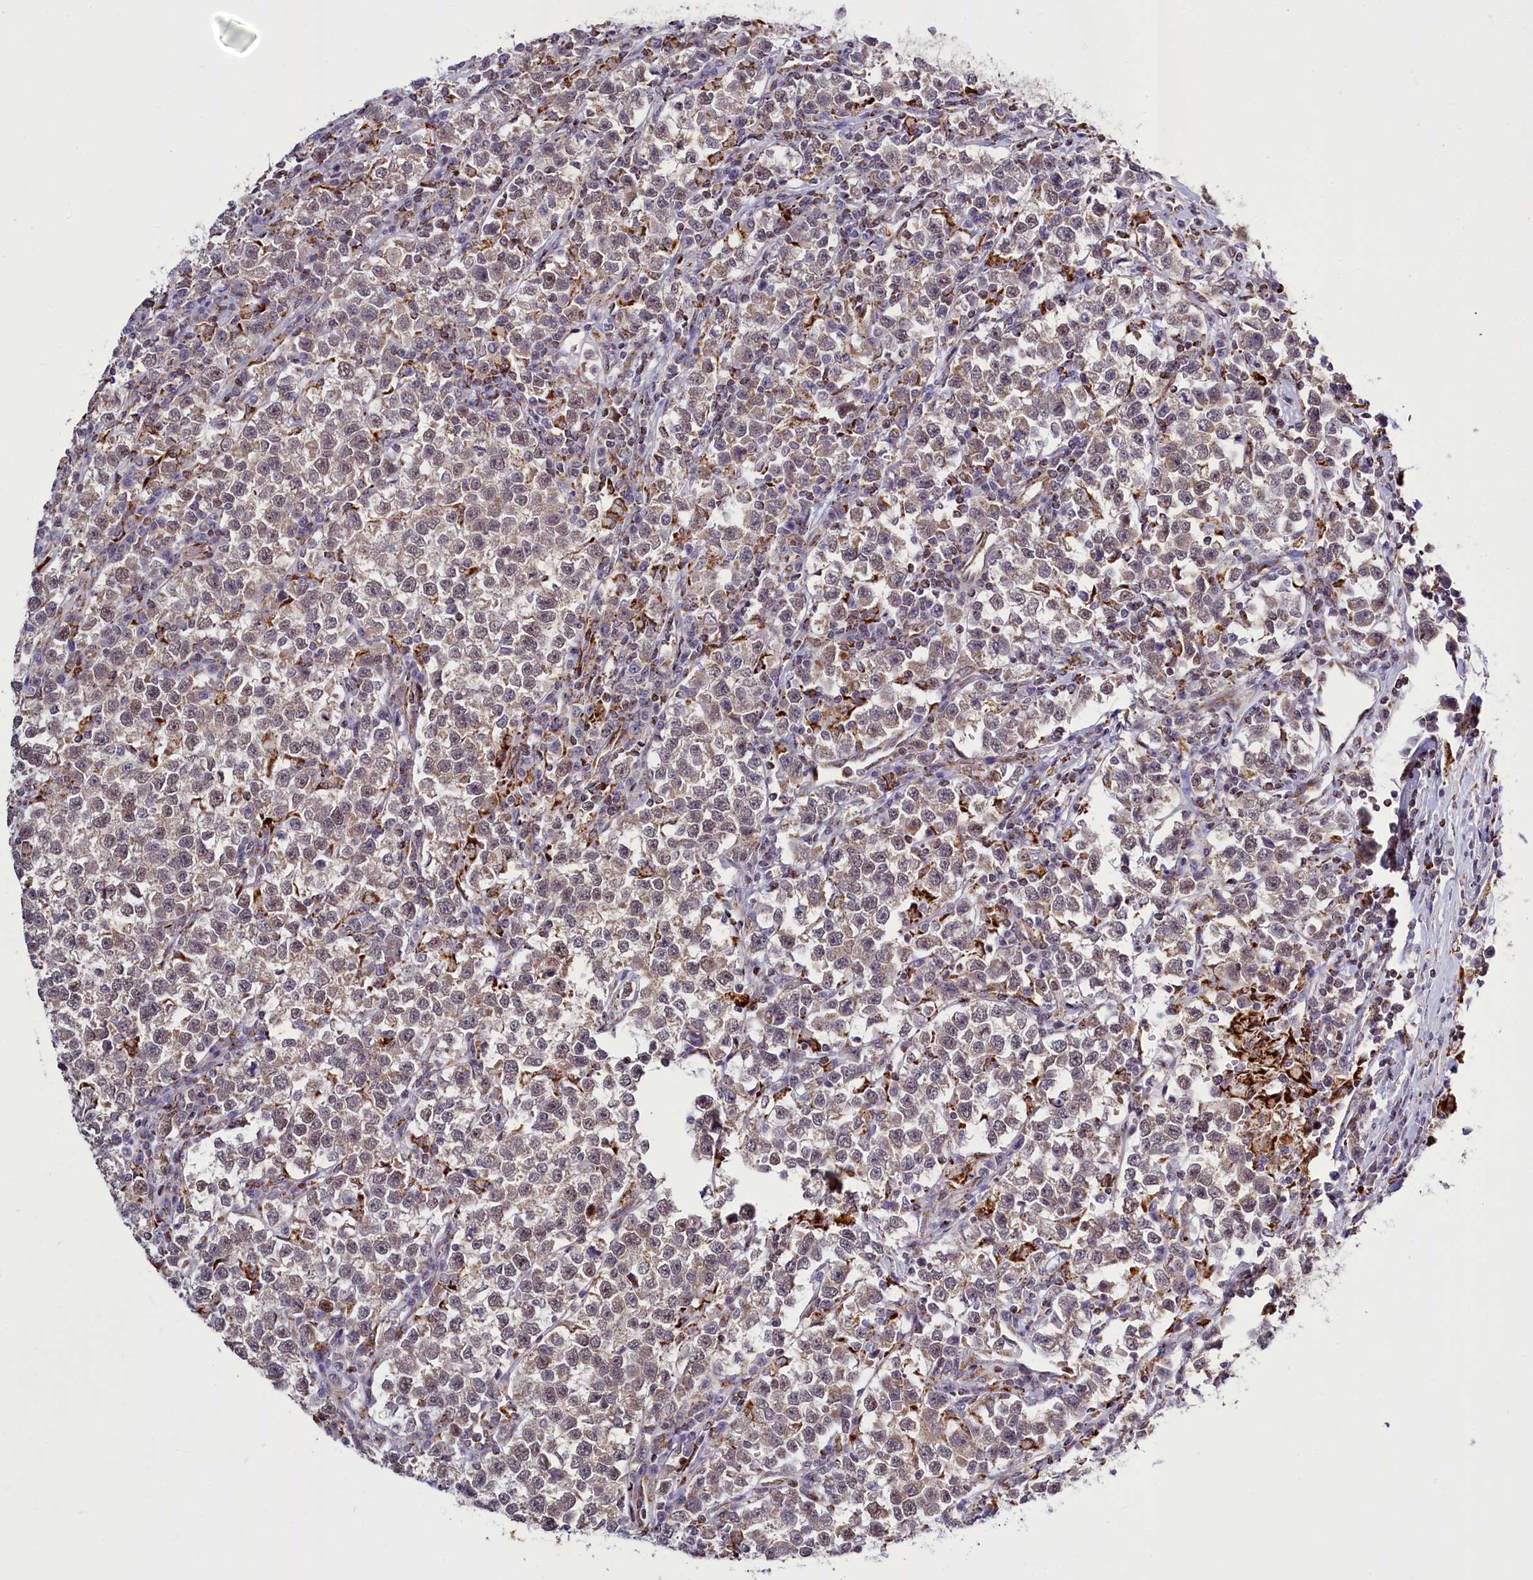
{"staining": {"intensity": "weak", "quantity": ">75%", "location": "cytoplasmic/membranous"}, "tissue": "testis cancer", "cell_type": "Tumor cells", "image_type": "cancer", "snomed": [{"axis": "morphology", "description": "Normal tissue, NOS"}, {"axis": "morphology", "description": "Seminoma, NOS"}, {"axis": "topography", "description": "Testis"}], "caption": "Human seminoma (testis) stained with a brown dye shows weak cytoplasmic/membranous positive staining in approximately >75% of tumor cells.", "gene": "DYNC2H1", "patient": {"sex": "male", "age": 43}}